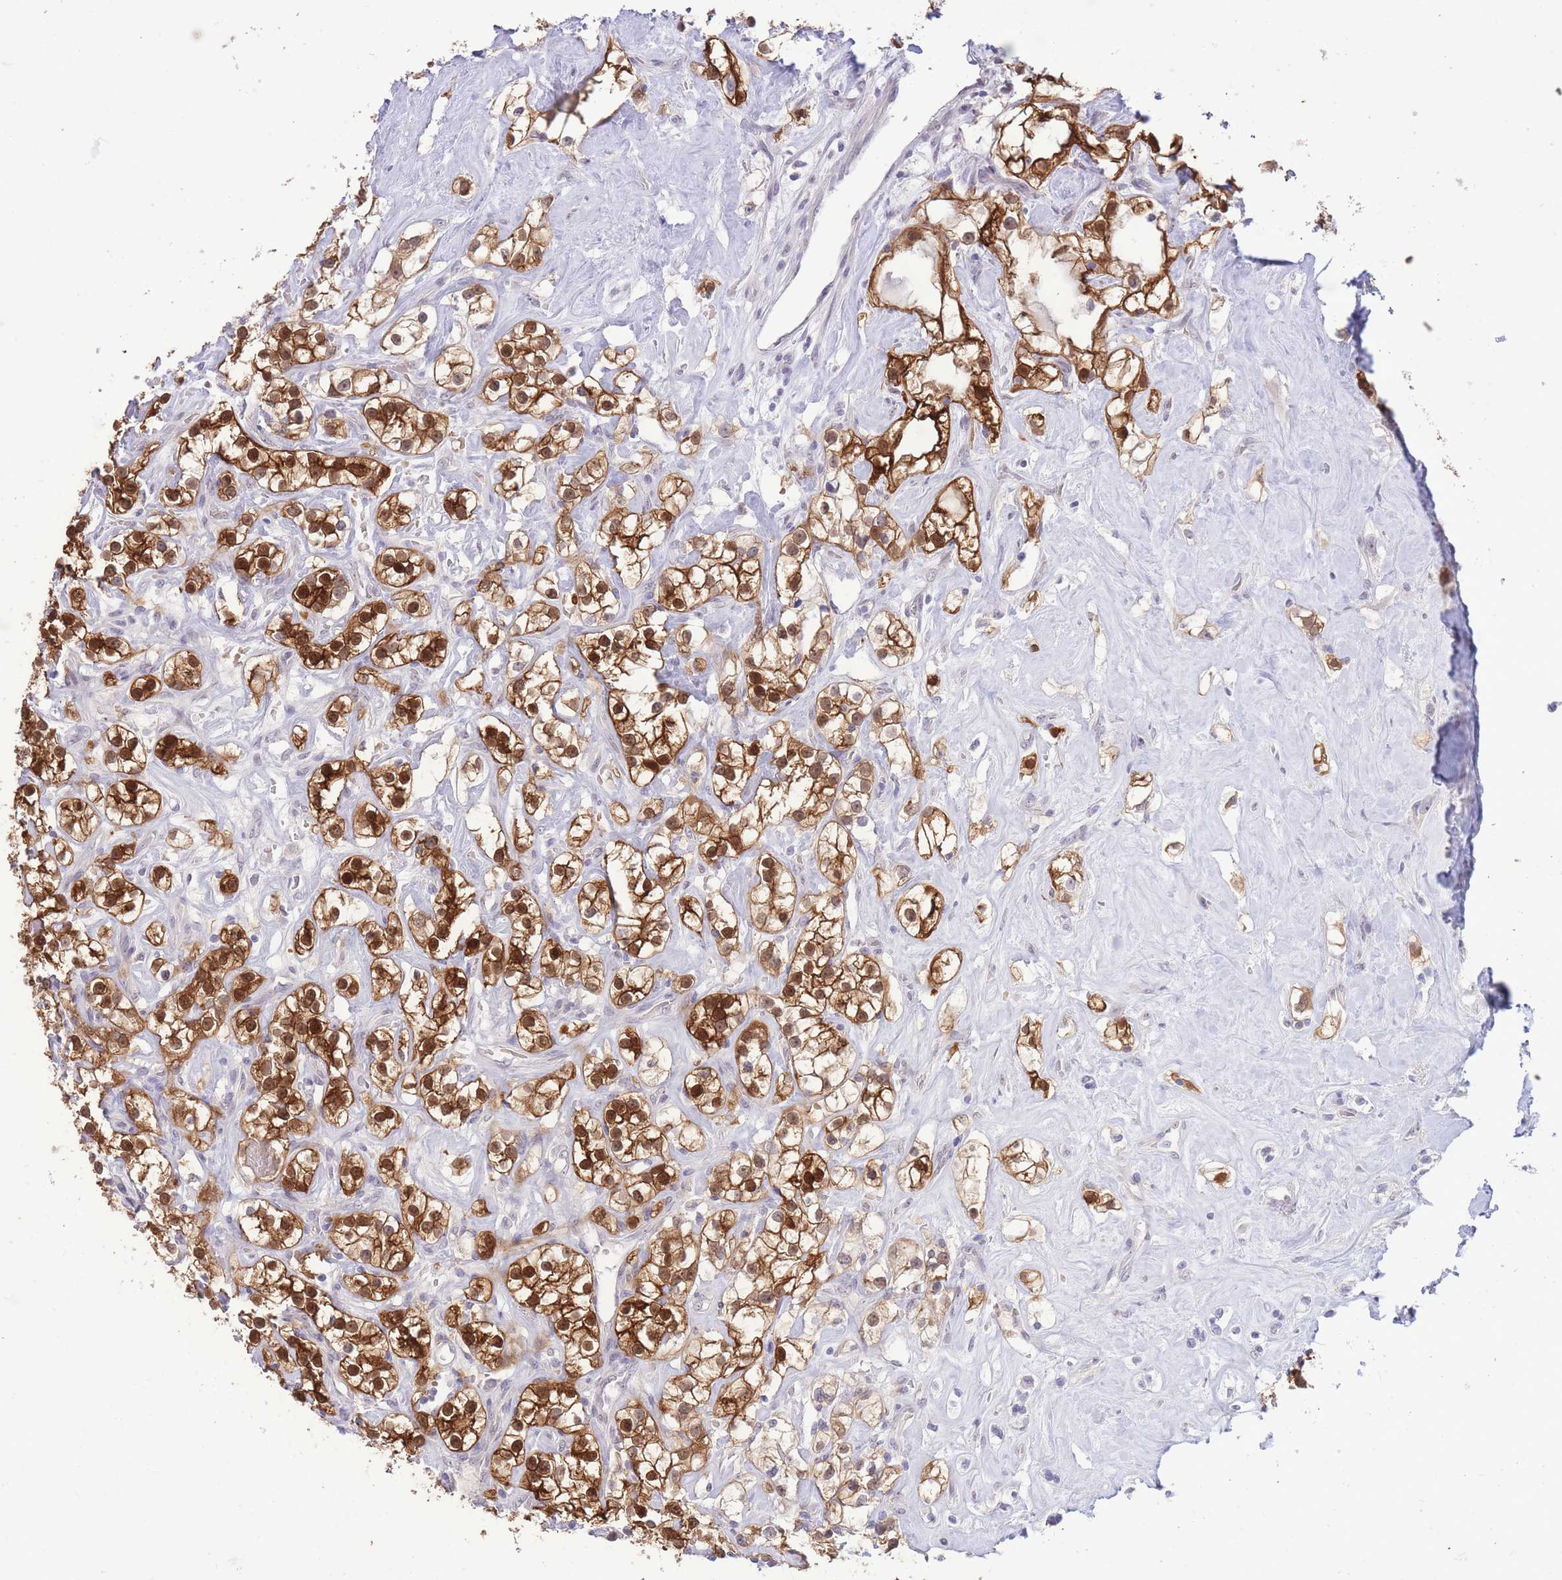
{"staining": {"intensity": "strong", "quantity": "25%-75%", "location": "cytoplasmic/membranous,nuclear"}, "tissue": "renal cancer", "cell_type": "Tumor cells", "image_type": "cancer", "snomed": [{"axis": "morphology", "description": "Adenocarcinoma, NOS"}, {"axis": "topography", "description": "Kidney"}], "caption": "Human renal cancer stained with a protein marker displays strong staining in tumor cells.", "gene": "FBXO46", "patient": {"sex": "male", "age": 77}}